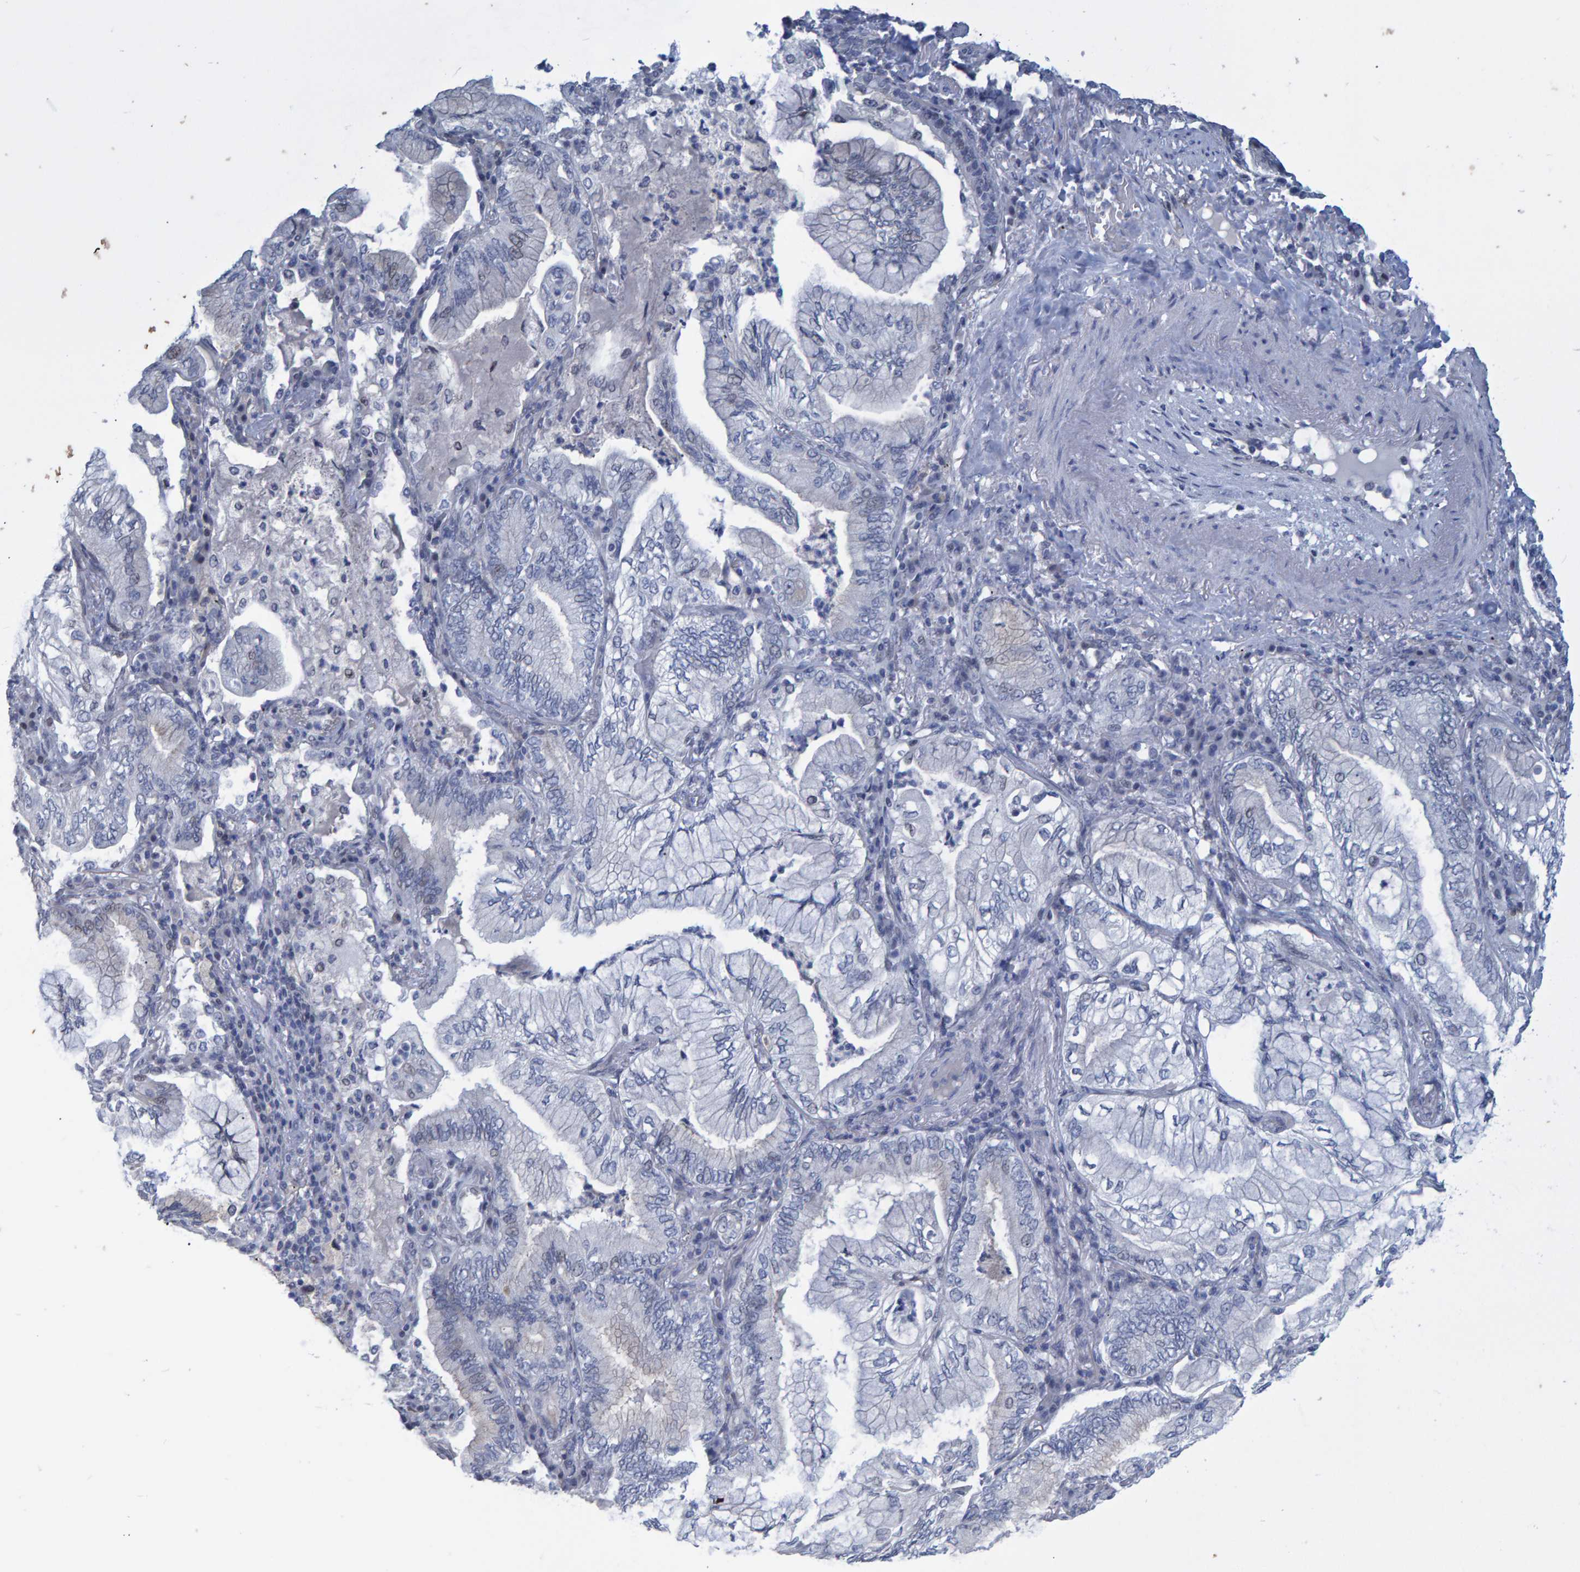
{"staining": {"intensity": "negative", "quantity": "none", "location": "none"}, "tissue": "lung cancer", "cell_type": "Tumor cells", "image_type": "cancer", "snomed": [{"axis": "morphology", "description": "Adenocarcinoma, NOS"}, {"axis": "topography", "description": "Lung"}], "caption": "IHC micrograph of lung cancer (adenocarcinoma) stained for a protein (brown), which displays no staining in tumor cells. (Stains: DAB (3,3'-diaminobenzidine) immunohistochemistry (IHC) with hematoxylin counter stain, Microscopy: brightfield microscopy at high magnification).", "gene": "PROCA1", "patient": {"sex": "female", "age": 70}}